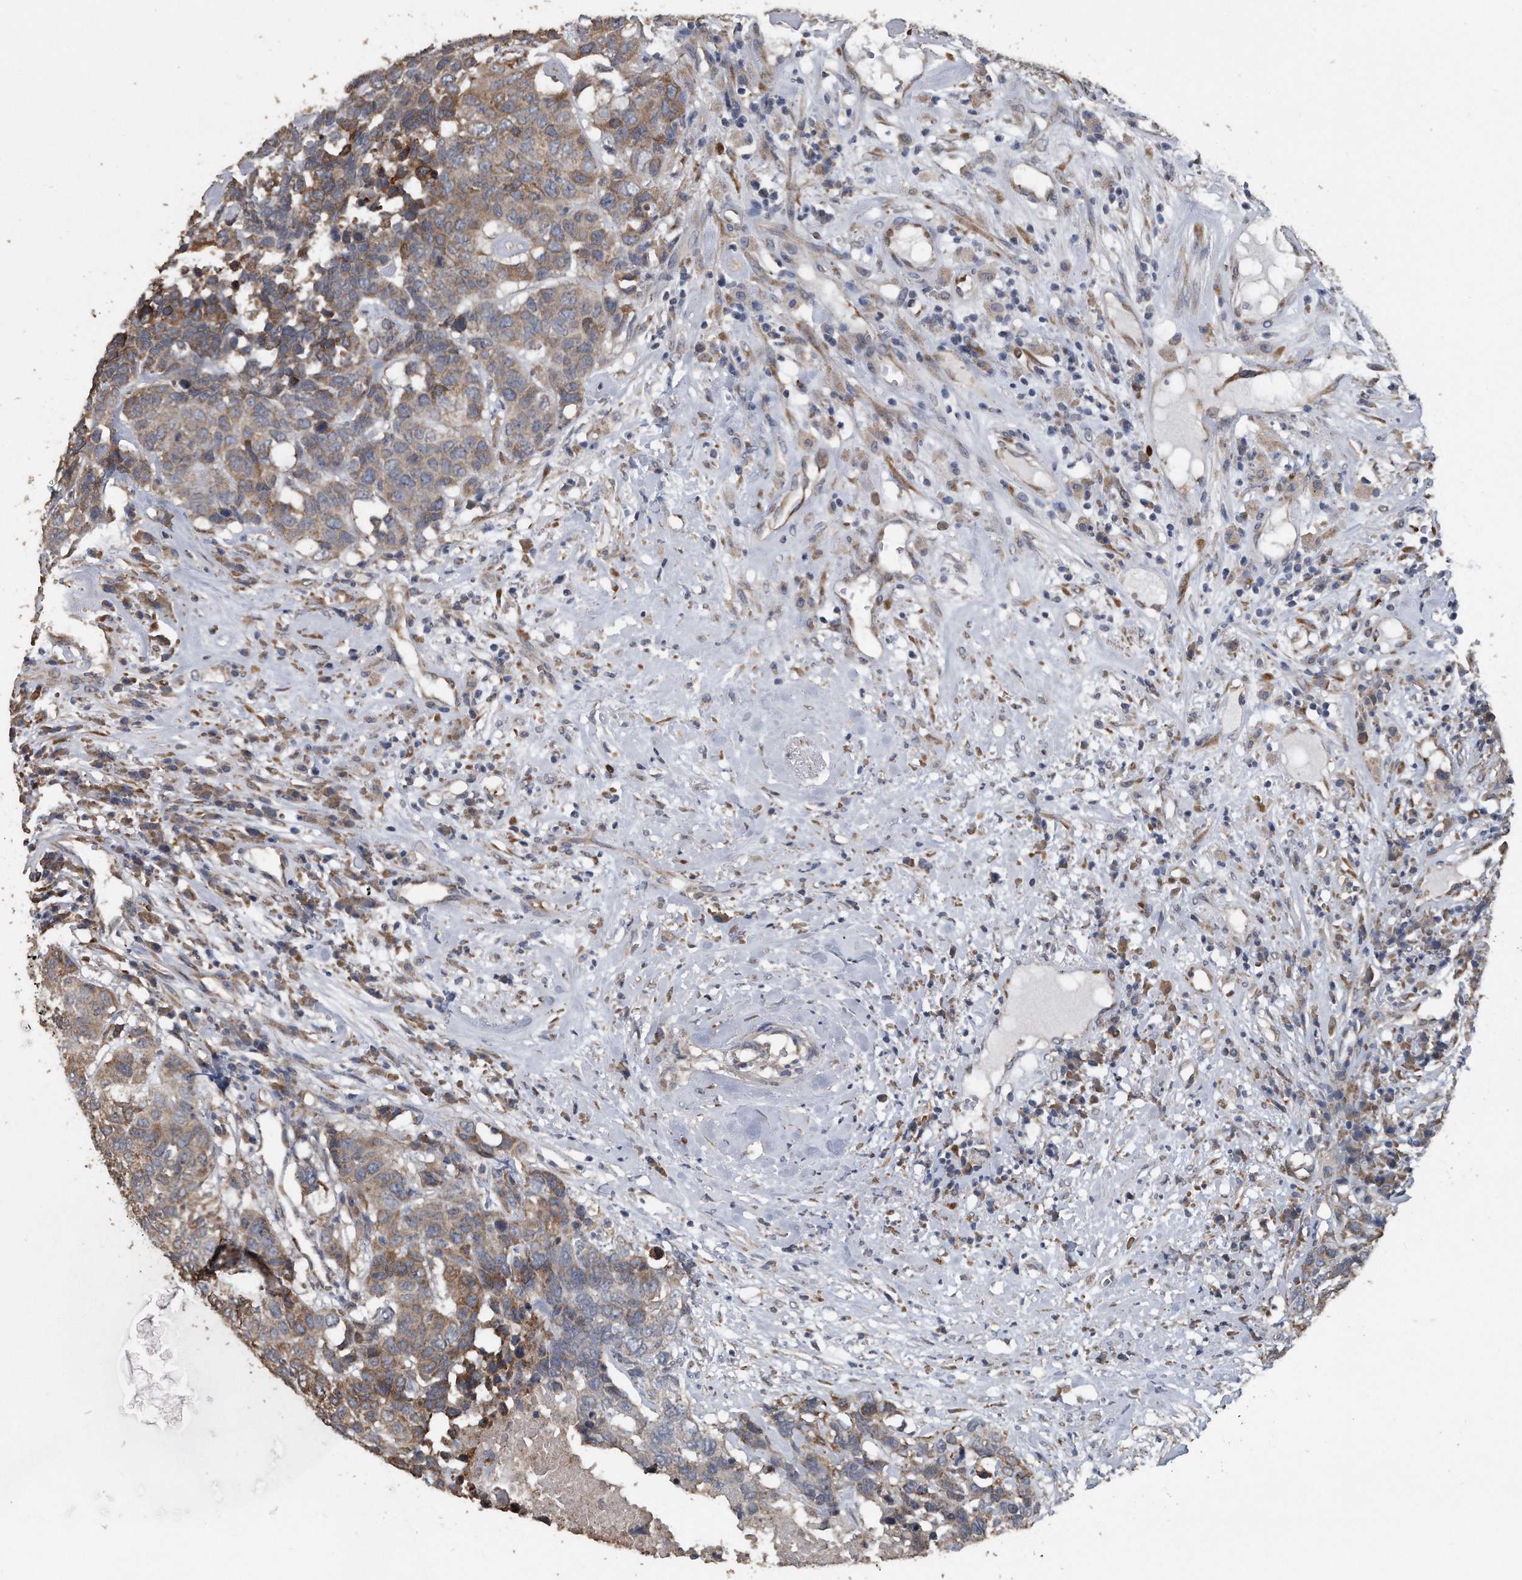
{"staining": {"intensity": "moderate", "quantity": ">75%", "location": "cytoplasmic/membranous"}, "tissue": "head and neck cancer", "cell_type": "Tumor cells", "image_type": "cancer", "snomed": [{"axis": "morphology", "description": "Squamous cell carcinoma, NOS"}, {"axis": "topography", "description": "Head-Neck"}], "caption": "Head and neck cancer was stained to show a protein in brown. There is medium levels of moderate cytoplasmic/membranous expression in about >75% of tumor cells.", "gene": "PCLO", "patient": {"sex": "male", "age": 66}}